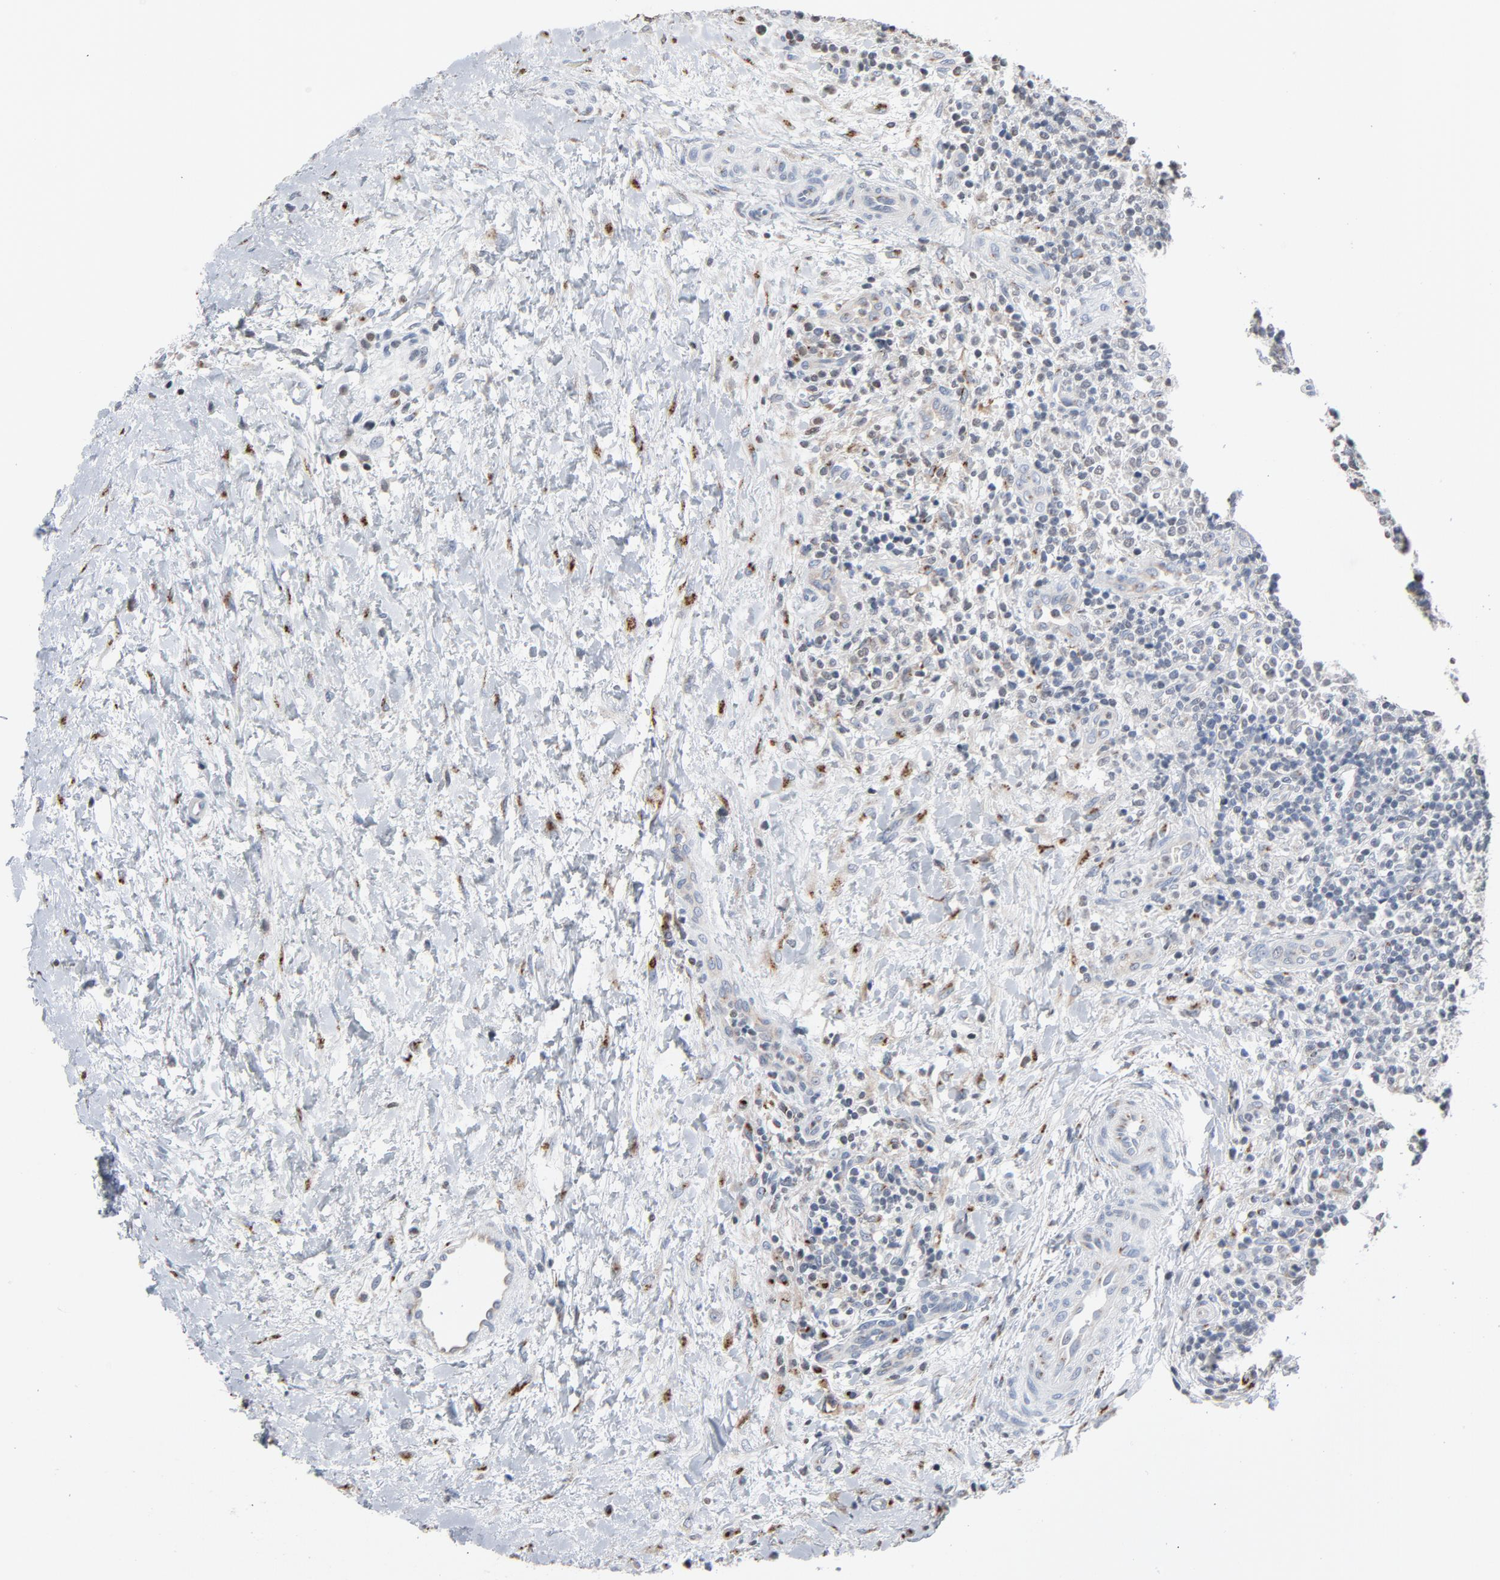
{"staining": {"intensity": "negative", "quantity": "none", "location": "none"}, "tissue": "lymphoma", "cell_type": "Tumor cells", "image_type": "cancer", "snomed": [{"axis": "morphology", "description": "Malignant lymphoma, non-Hodgkin's type, Low grade"}, {"axis": "topography", "description": "Lymph node"}], "caption": "A high-resolution image shows immunohistochemistry (IHC) staining of low-grade malignant lymphoma, non-Hodgkin's type, which exhibits no significant staining in tumor cells.", "gene": "YIPF6", "patient": {"sex": "female", "age": 76}}